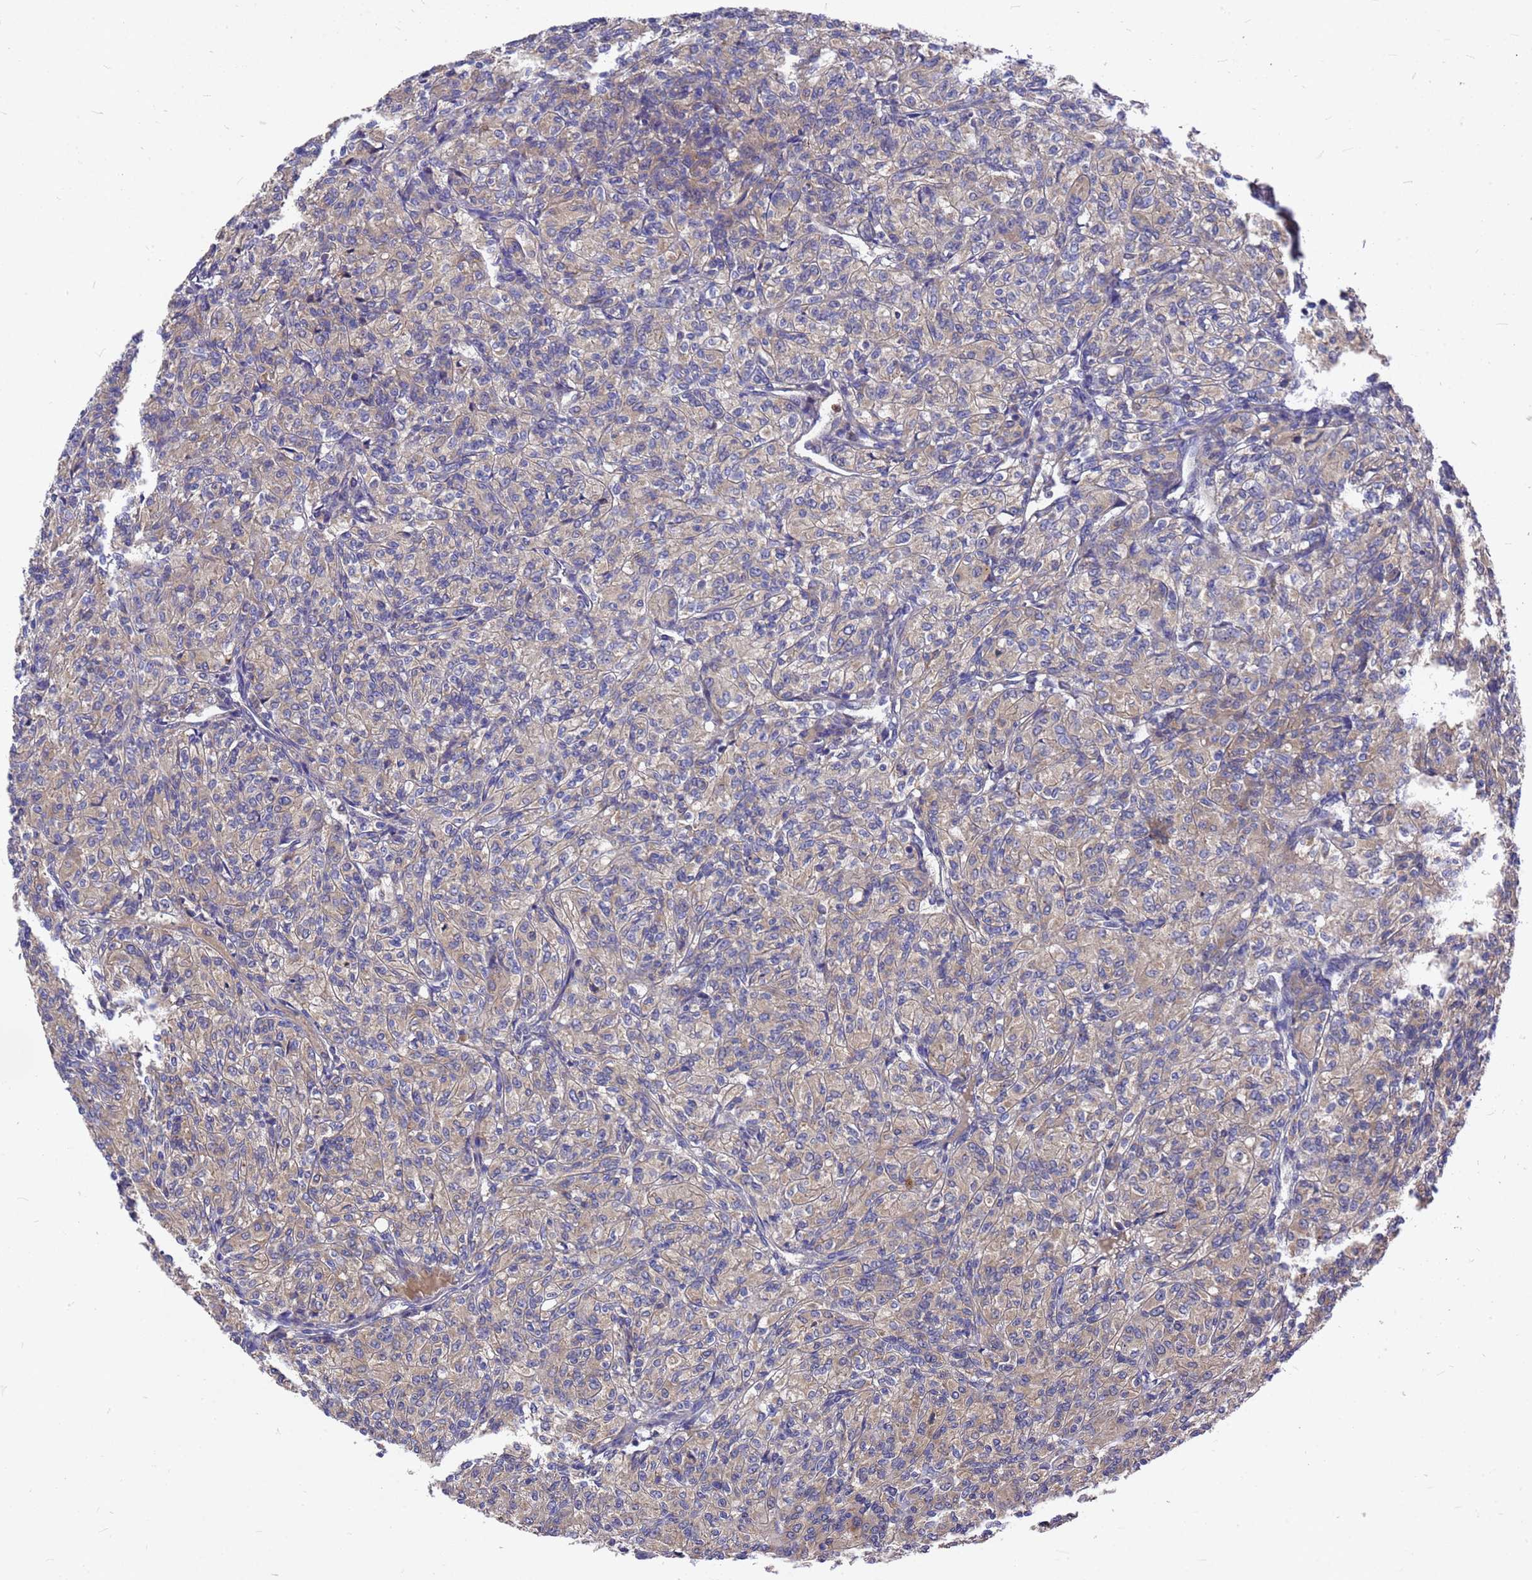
{"staining": {"intensity": "weak", "quantity": "<25%", "location": "cytoplasmic/membranous"}, "tissue": "renal cancer", "cell_type": "Tumor cells", "image_type": "cancer", "snomed": [{"axis": "morphology", "description": "Adenocarcinoma, NOS"}, {"axis": "topography", "description": "Kidney"}], "caption": "IHC micrograph of neoplastic tissue: human renal cancer stained with DAB (3,3'-diaminobenzidine) displays no significant protein positivity in tumor cells. (DAB IHC, high magnification).", "gene": "ZNF717", "patient": {"sex": "male", "age": 77}}